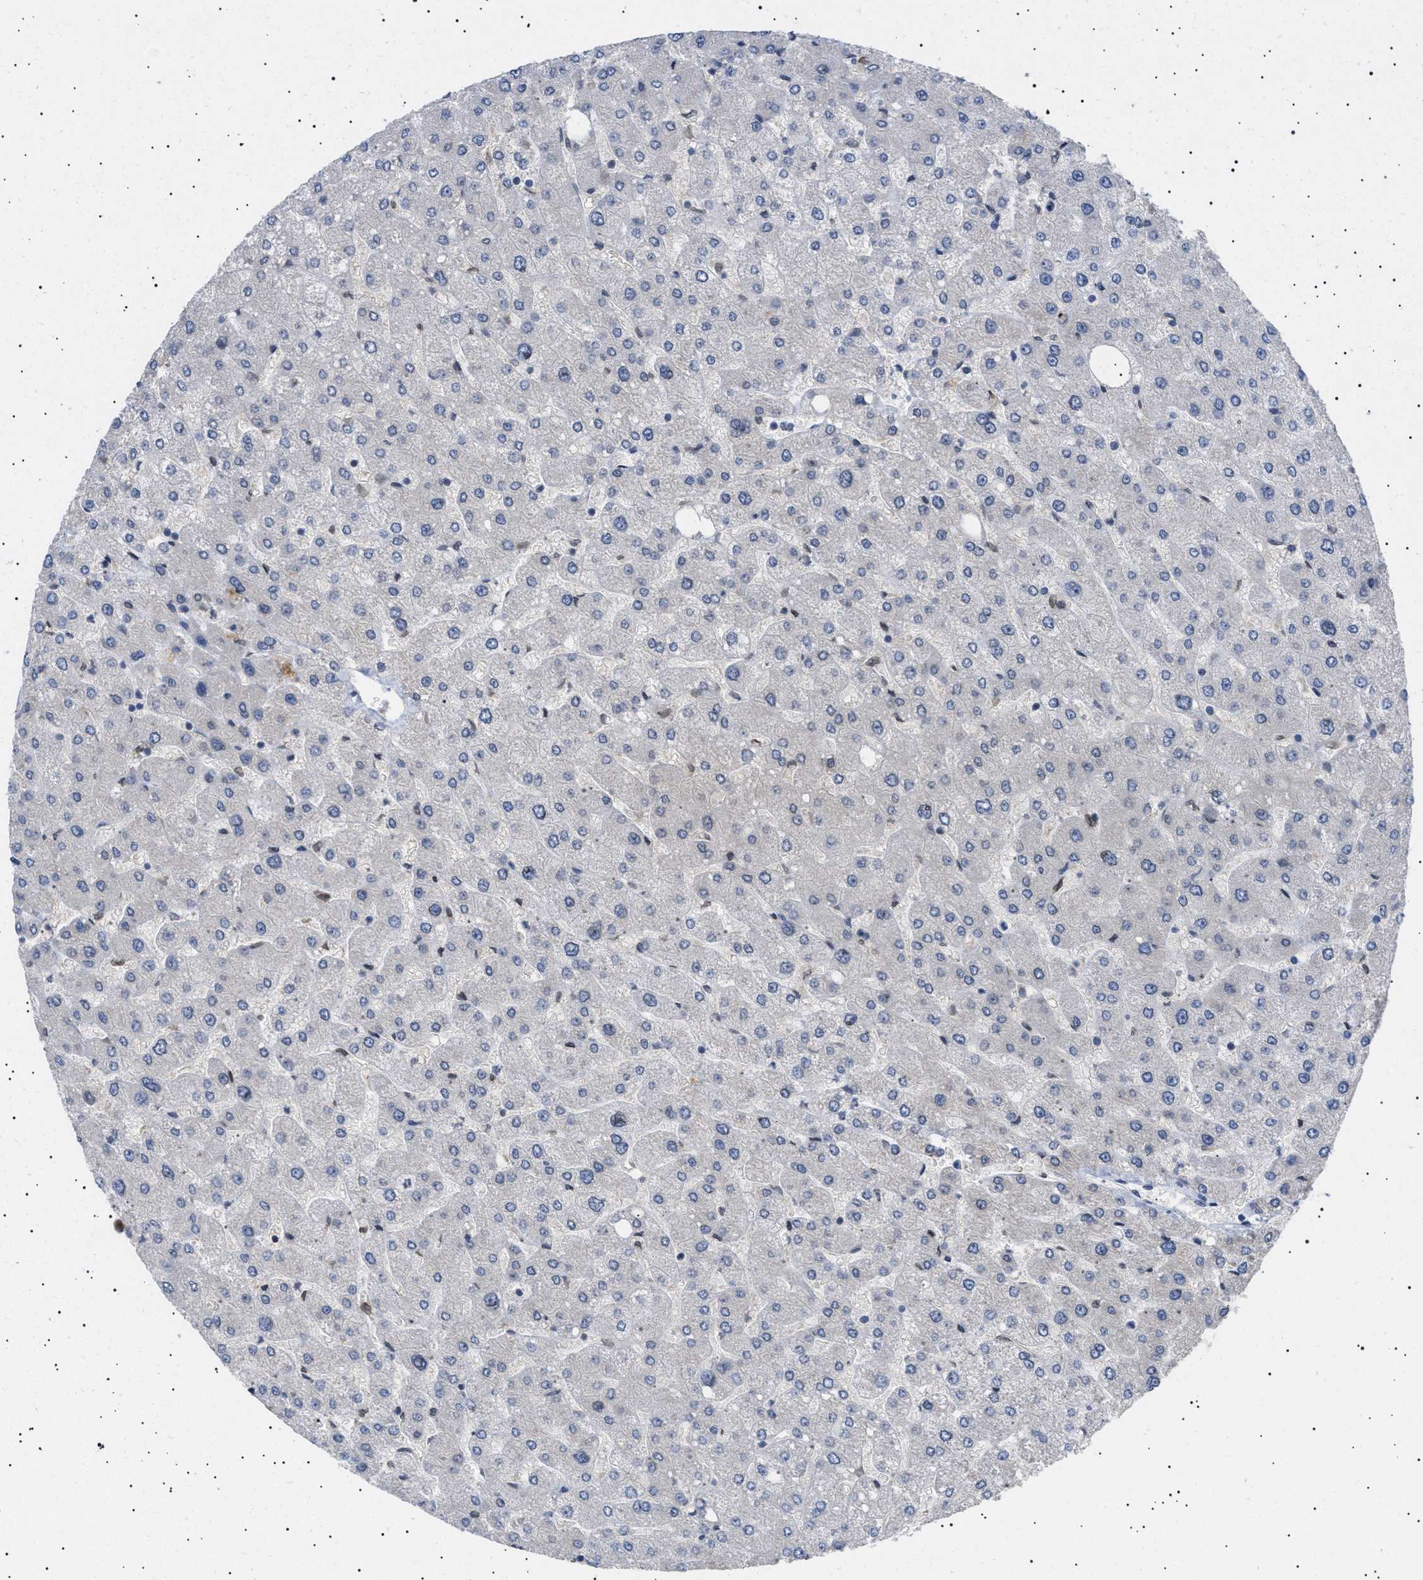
{"staining": {"intensity": "negative", "quantity": "none", "location": "none"}, "tissue": "liver", "cell_type": "Cholangiocytes", "image_type": "normal", "snomed": [{"axis": "morphology", "description": "Normal tissue, NOS"}, {"axis": "topography", "description": "Liver"}], "caption": "Micrograph shows no protein positivity in cholangiocytes of normal liver.", "gene": "NUP93", "patient": {"sex": "male", "age": 55}}